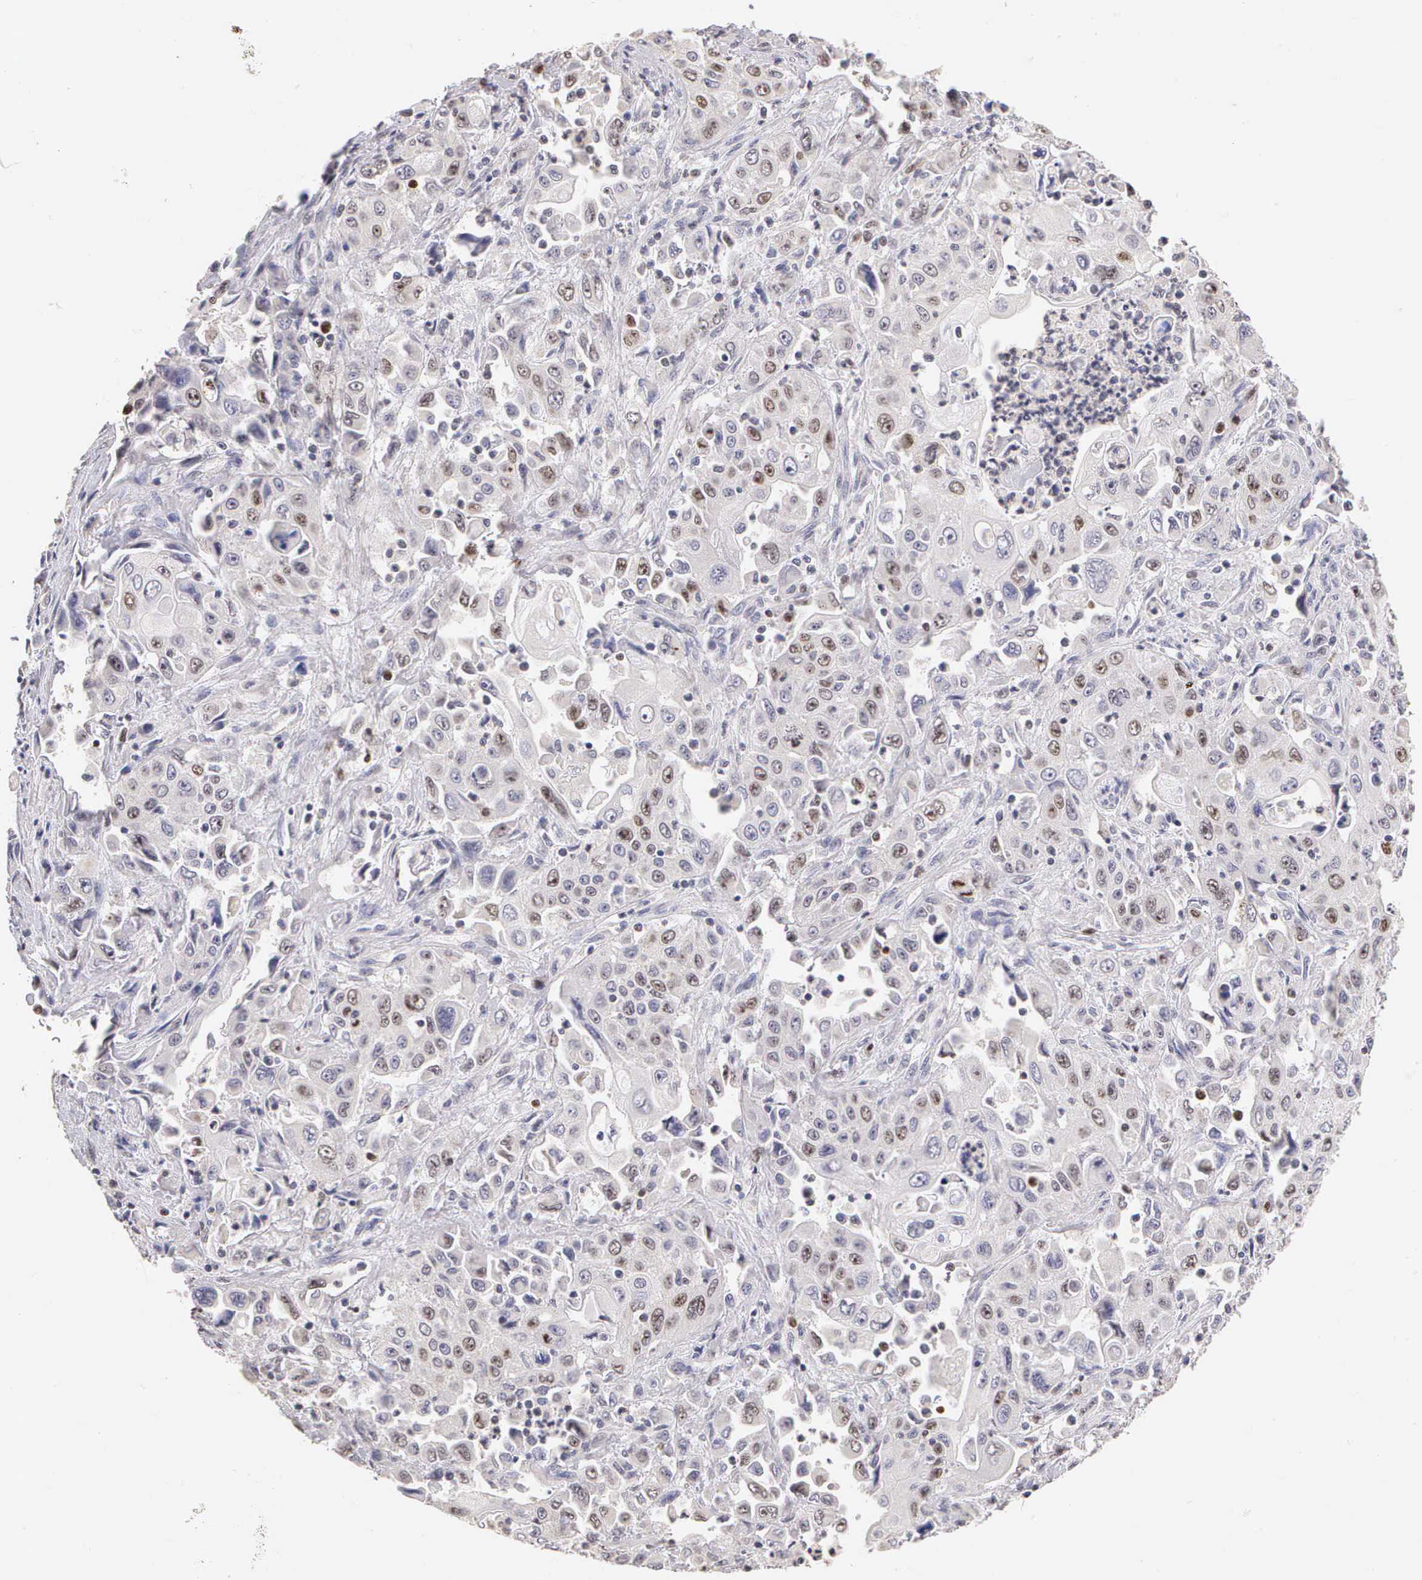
{"staining": {"intensity": "moderate", "quantity": "25%-75%", "location": "nuclear"}, "tissue": "pancreatic cancer", "cell_type": "Tumor cells", "image_type": "cancer", "snomed": [{"axis": "morphology", "description": "Adenocarcinoma, NOS"}, {"axis": "topography", "description": "Pancreas"}], "caption": "The immunohistochemical stain shows moderate nuclear staining in tumor cells of pancreatic cancer (adenocarcinoma) tissue.", "gene": "MKI67", "patient": {"sex": "male", "age": 70}}